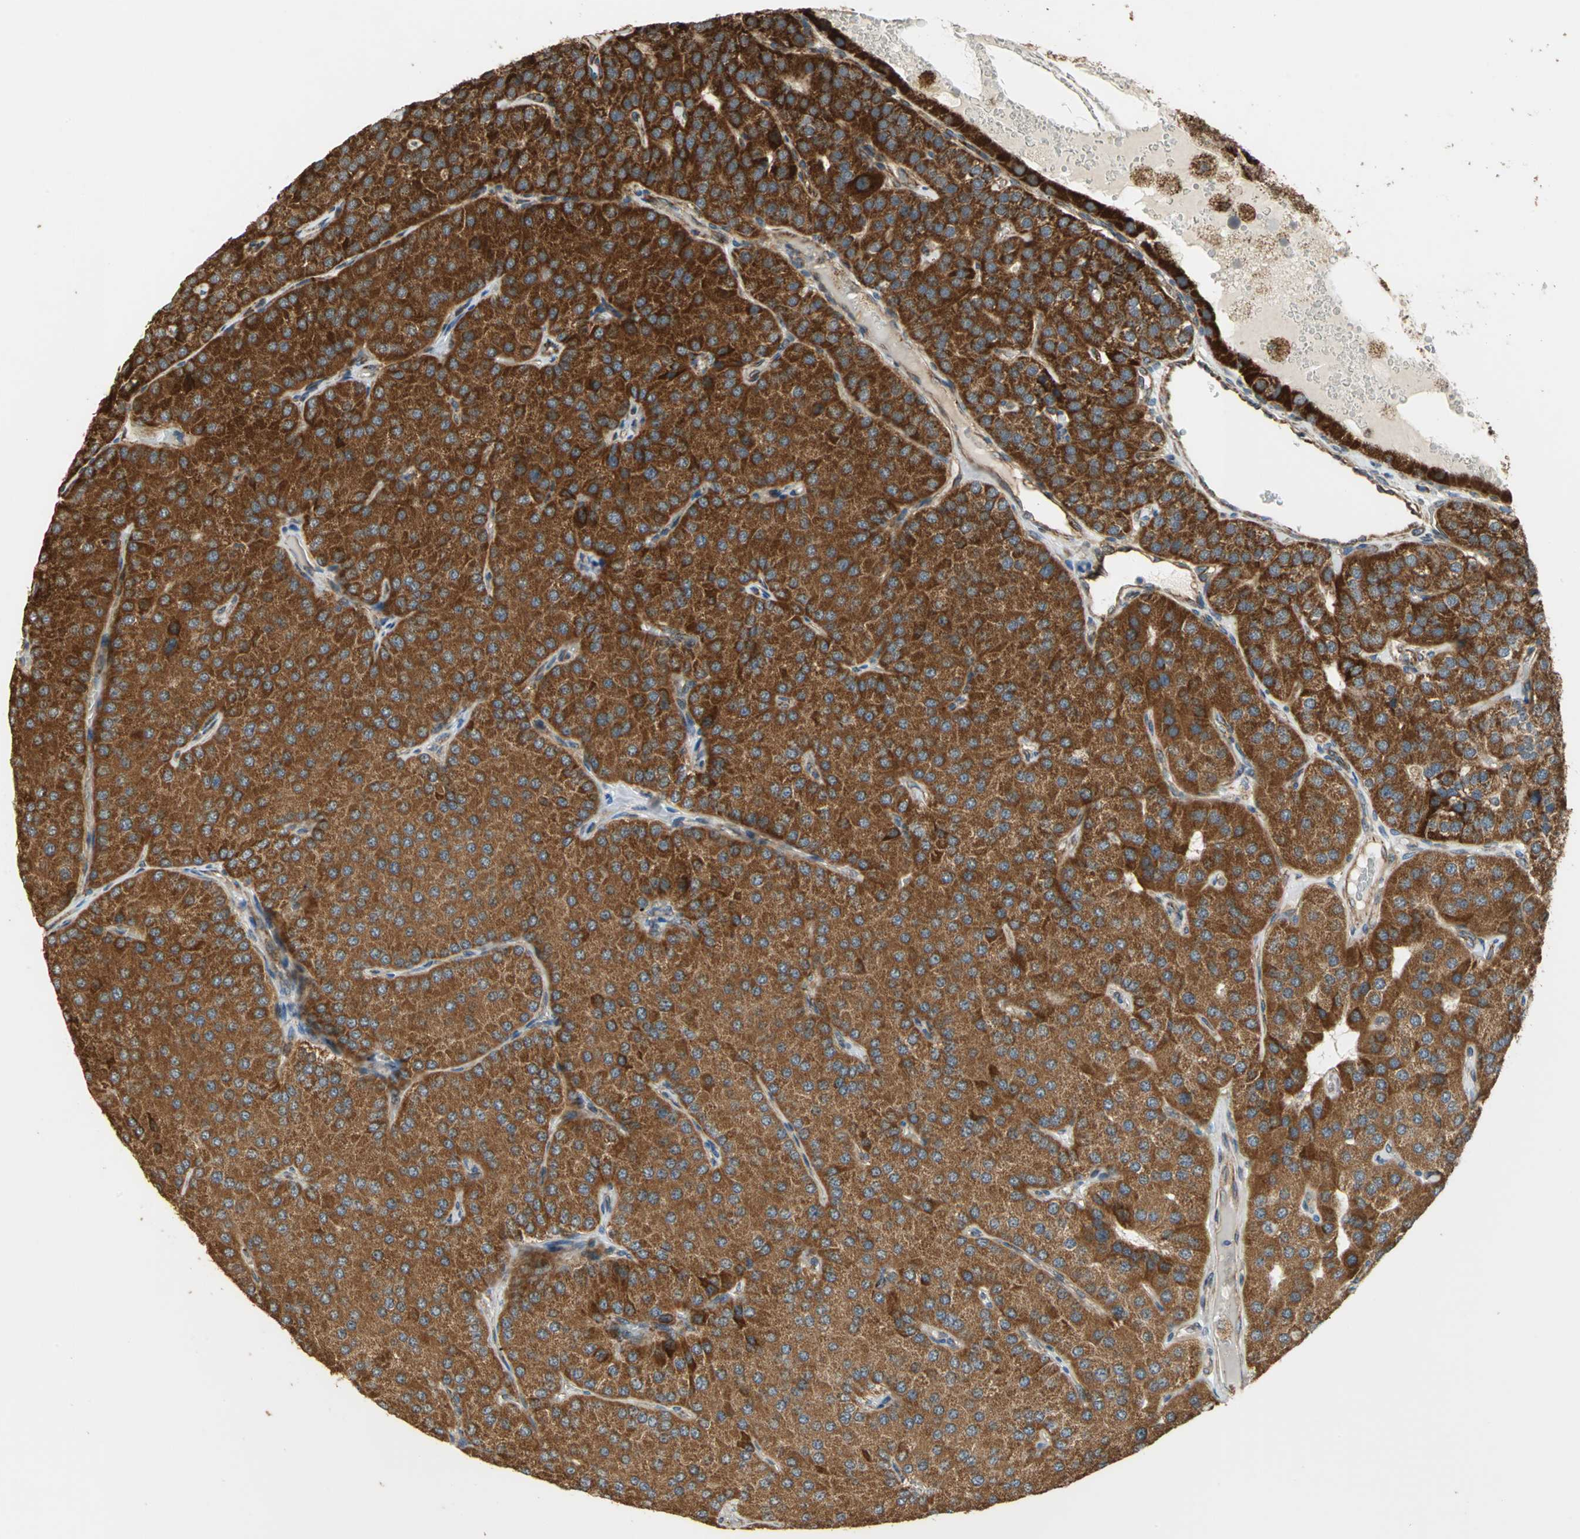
{"staining": {"intensity": "strong", "quantity": ">75%", "location": "cytoplasmic/membranous"}, "tissue": "parathyroid gland", "cell_type": "Glandular cells", "image_type": "normal", "snomed": [{"axis": "morphology", "description": "Normal tissue, NOS"}, {"axis": "morphology", "description": "Adenoma, NOS"}, {"axis": "topography", "description": "Parathyroid gland"}], "caption": "A brown stain shows strong cytoplasmic/membranous positivity of a protein in glandular cells of unremarkable human parathyroid gland. (brown staining indicates protein expression, while blue staining denotes nuclei).", "gene": "MRPS22", "patient": {"sex": "female", "age": 86}}